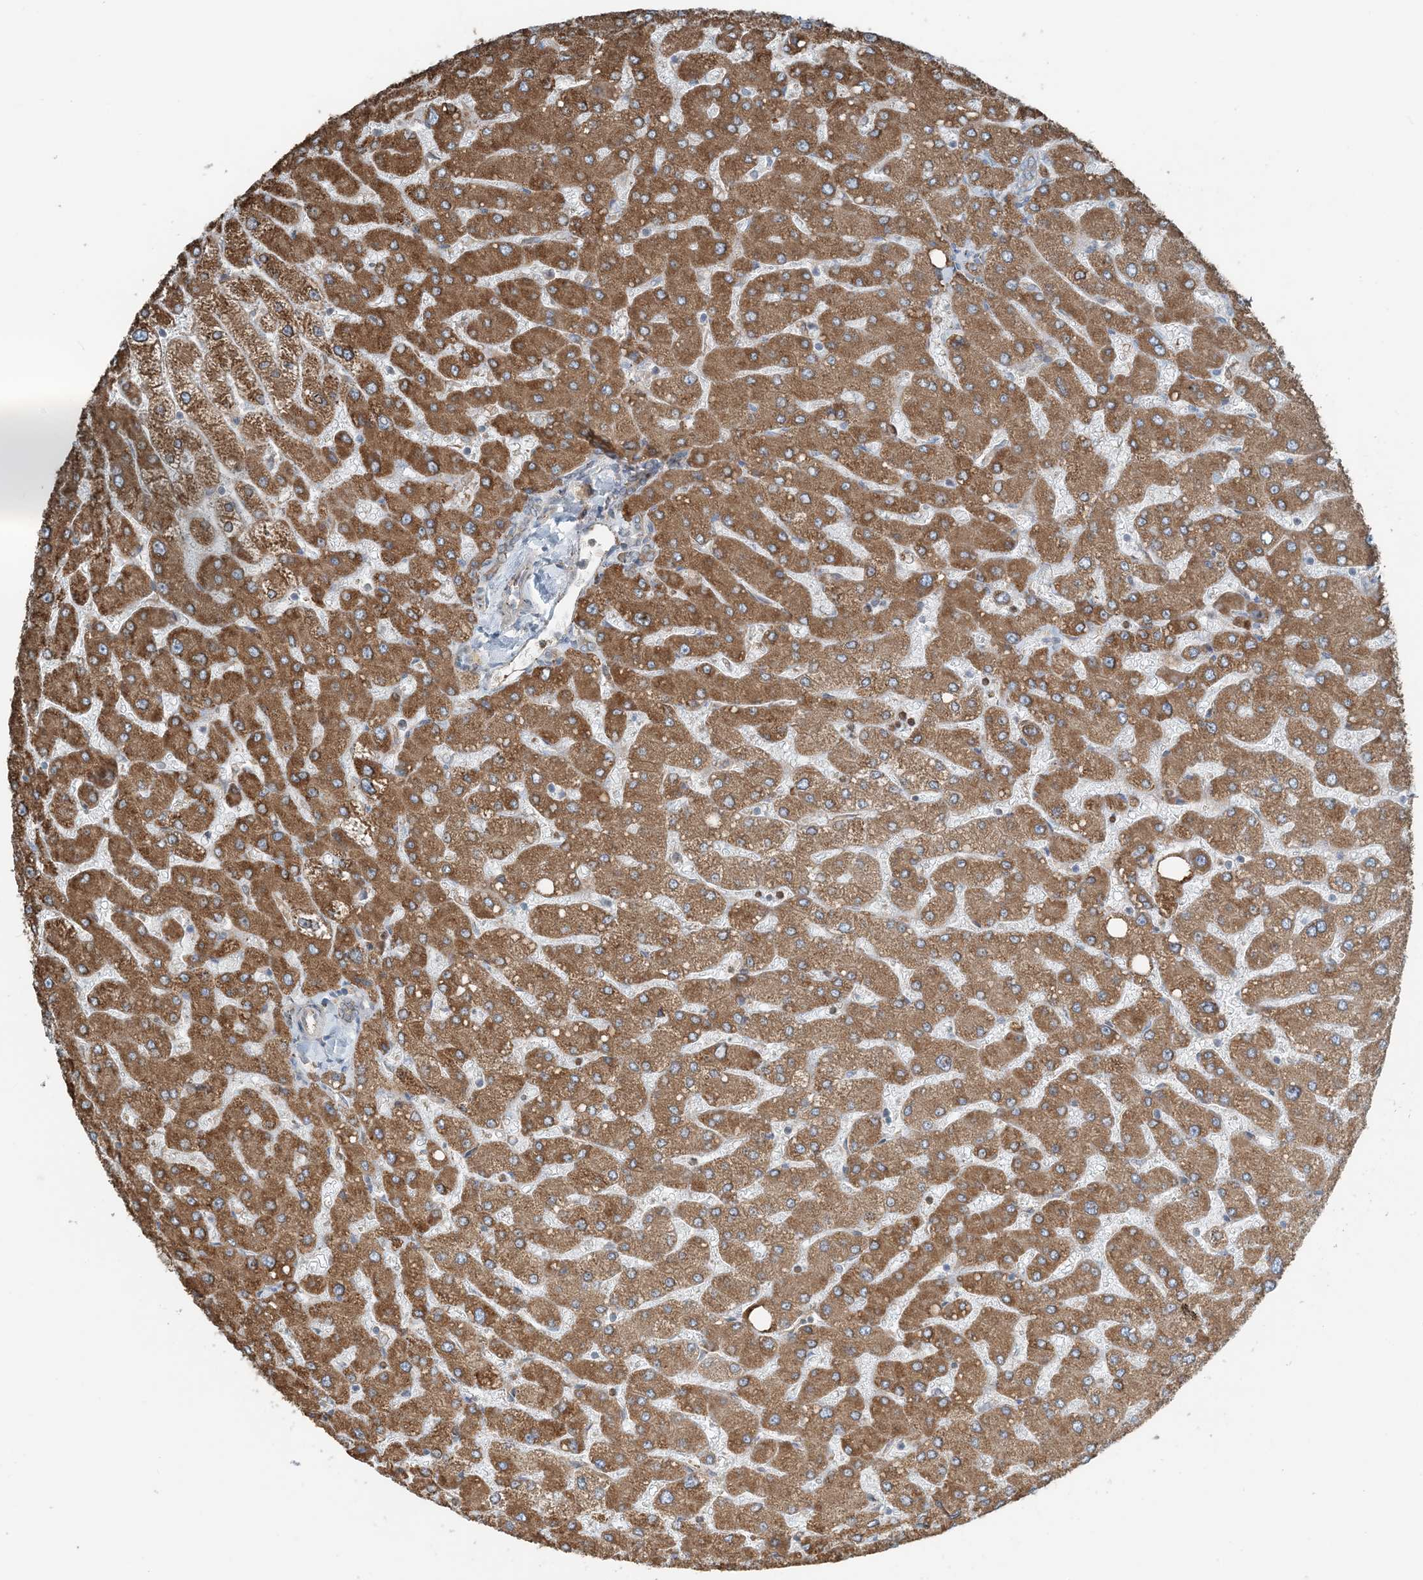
{"staining": {"intensity": "weak", "quantity": ">75%", "location": "cytoplasmic/membranous"}, "tissue": "liver", "cell_type": "Cholangiocytes", "image_type": "normal", "snomed": [{"axis": "morphology", "description": "Normal tissue, NOS"}, {"axis": "topography", "description": "Liver"}], "caption": "Normal liver exhibits weak cytoplasmic/membranous staining in about >75% of cholangiocytes, visualized by immunohistochemistry.", "gene": "CERKL", "patient": {"sex": "male", "age": 55}}